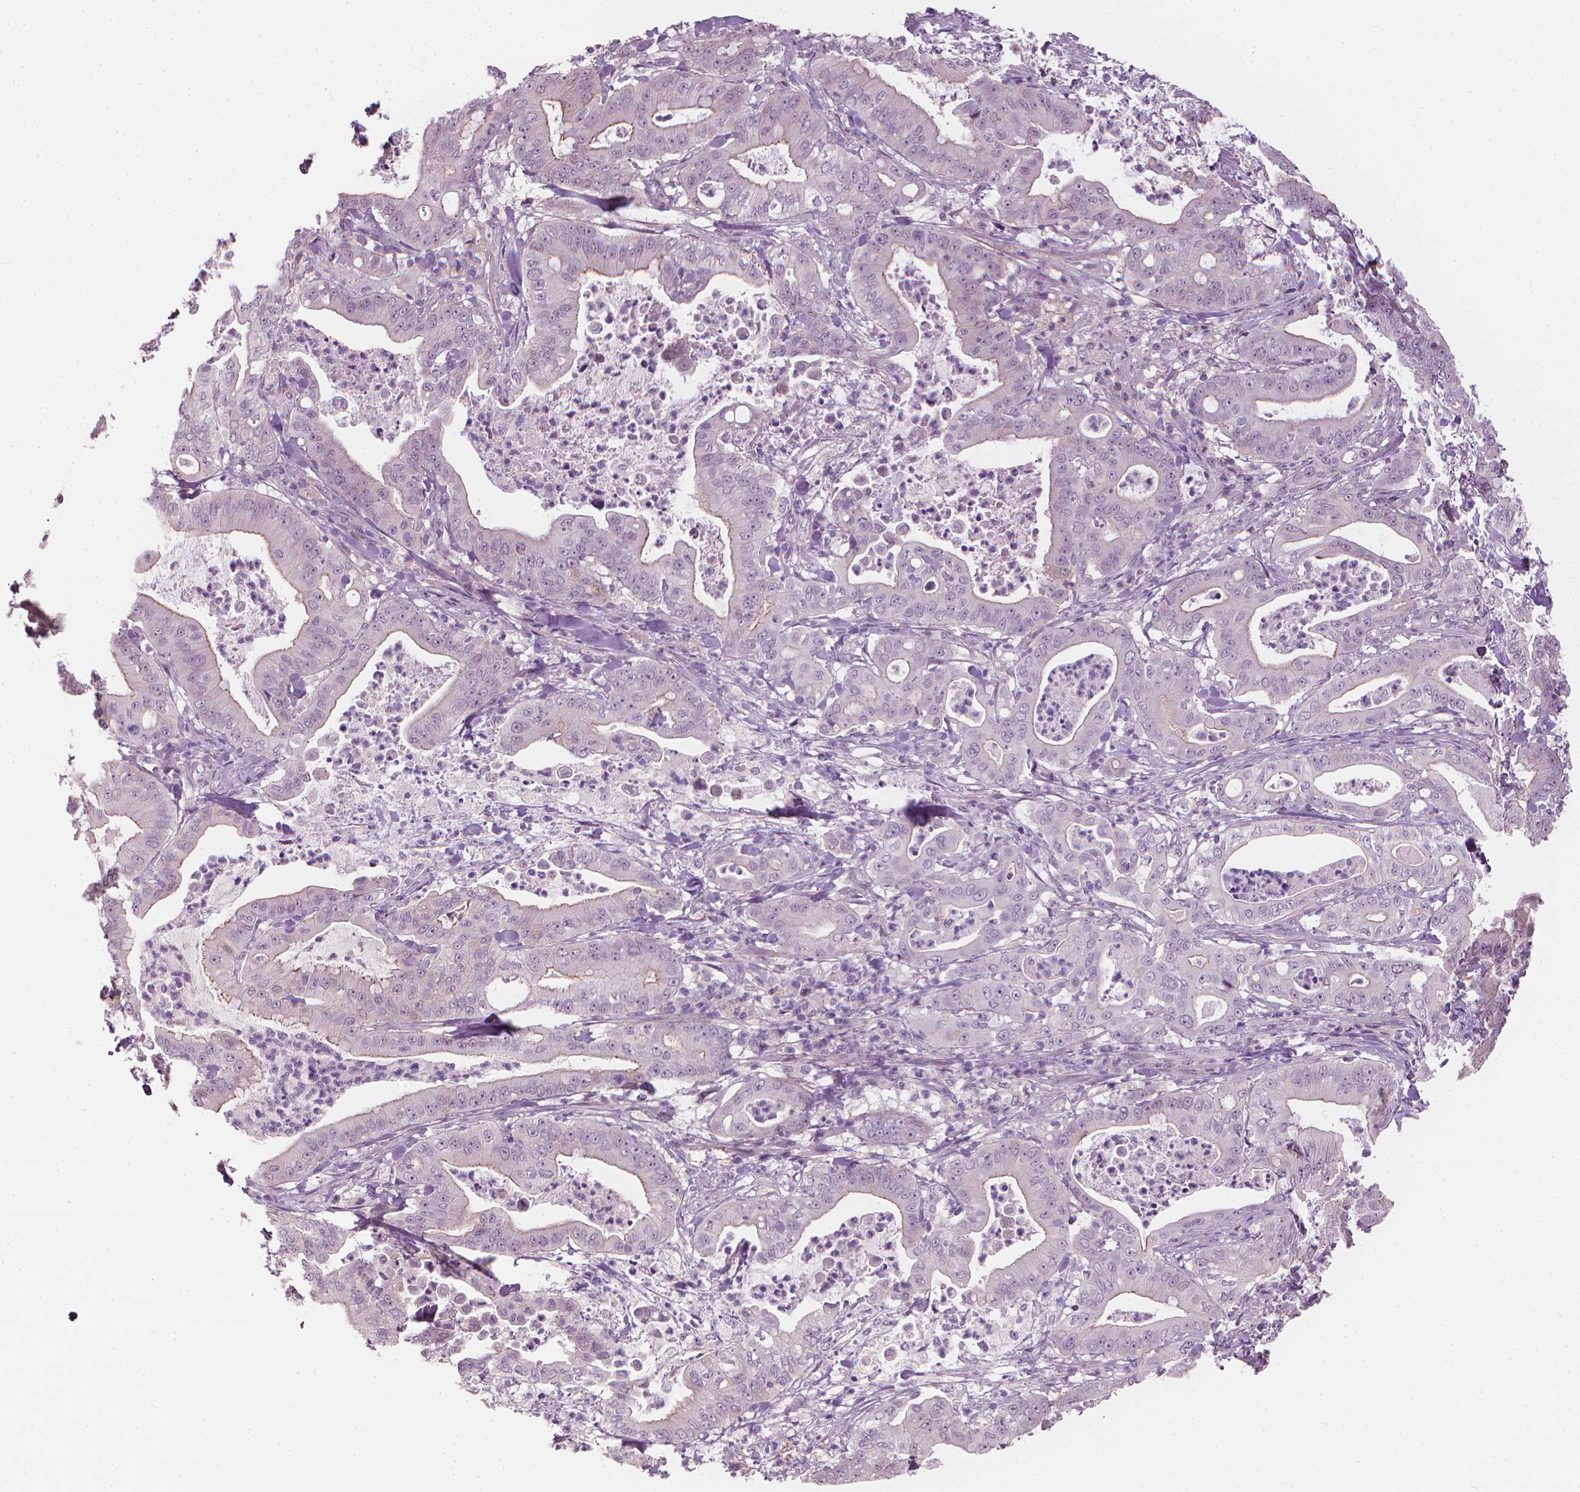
{"staining": {"intensity": "negative", "quantity": "none", "location": "none"}, "tissue": "pancreatic cancer", "cell_type": "Tumor cells", "image_type": "cancer", "snomed": [{"axis": "morphology", "description": "Adenocarcinoma, NOS"}, {"axis": "topography", "description": "Pancreas"}], "caption": "Human pancreatic adenocarcinoma stained for a protein using immunohistochemistry demonstrates no positivity in tumor cells.", "gene": "SAXO2", "patient": {"sex": "male", "age": 71}}